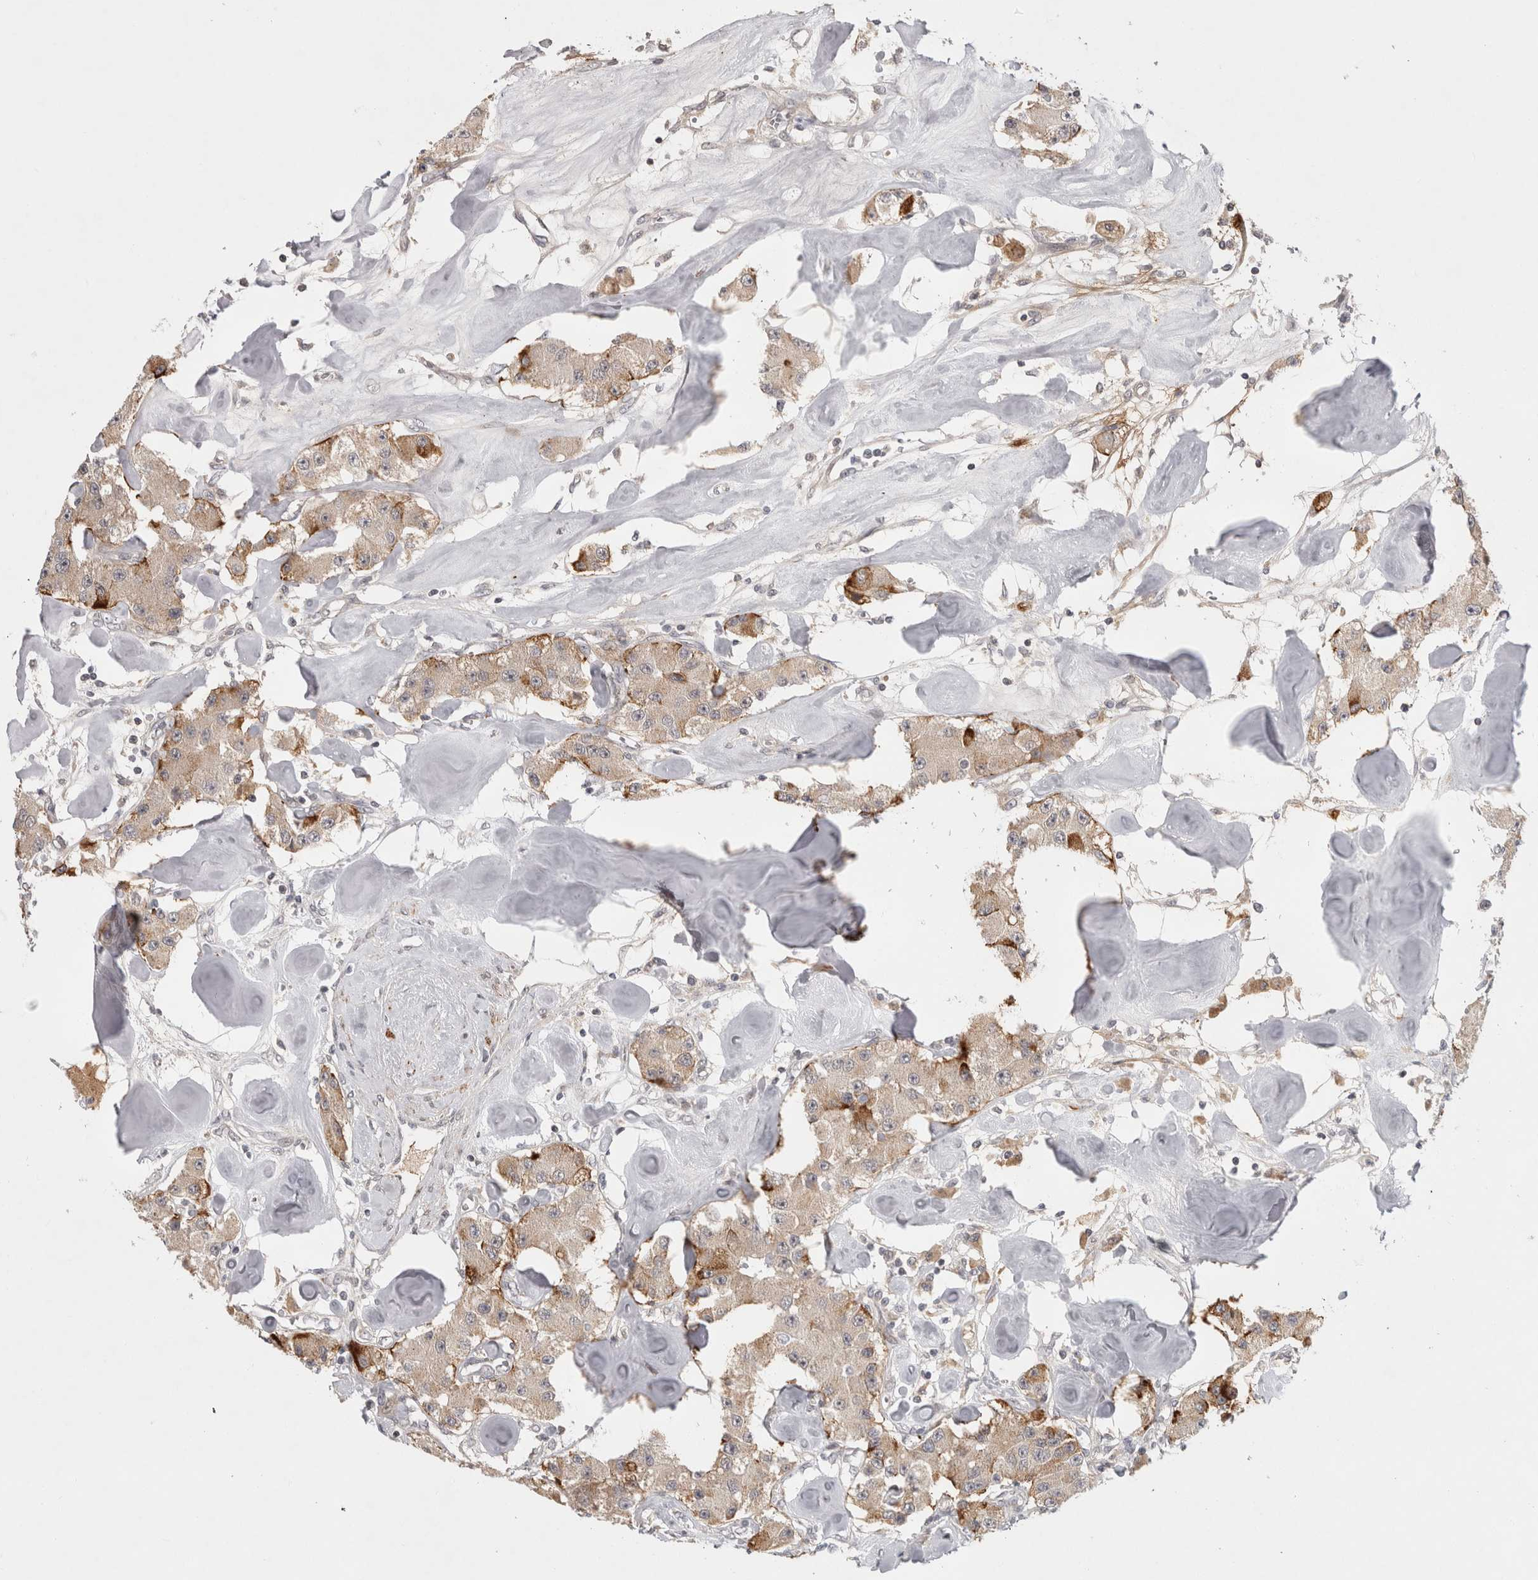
{"staining": {"intensity": "weak", "quantity": ">75%", "location": "cytoplasmic/membranous"}, "tissue": "carcinoid", "cell_type": "Tumor cells", "image_type": "cancer", "snomed": [{"axis": "morphology", "description": "Carcinoid, malignant, NOS"}, {"axis": "topography", "description": "Pancreas"}], "caption": "Immunohistochemical staining of human malignant carcinoid reveals low levels of weak cytoplasmic/membranous protein positivity in approximately >75% of tumor cells.", "gene": "ZNF318", "patient": {"sex": "male", "age": 41}}